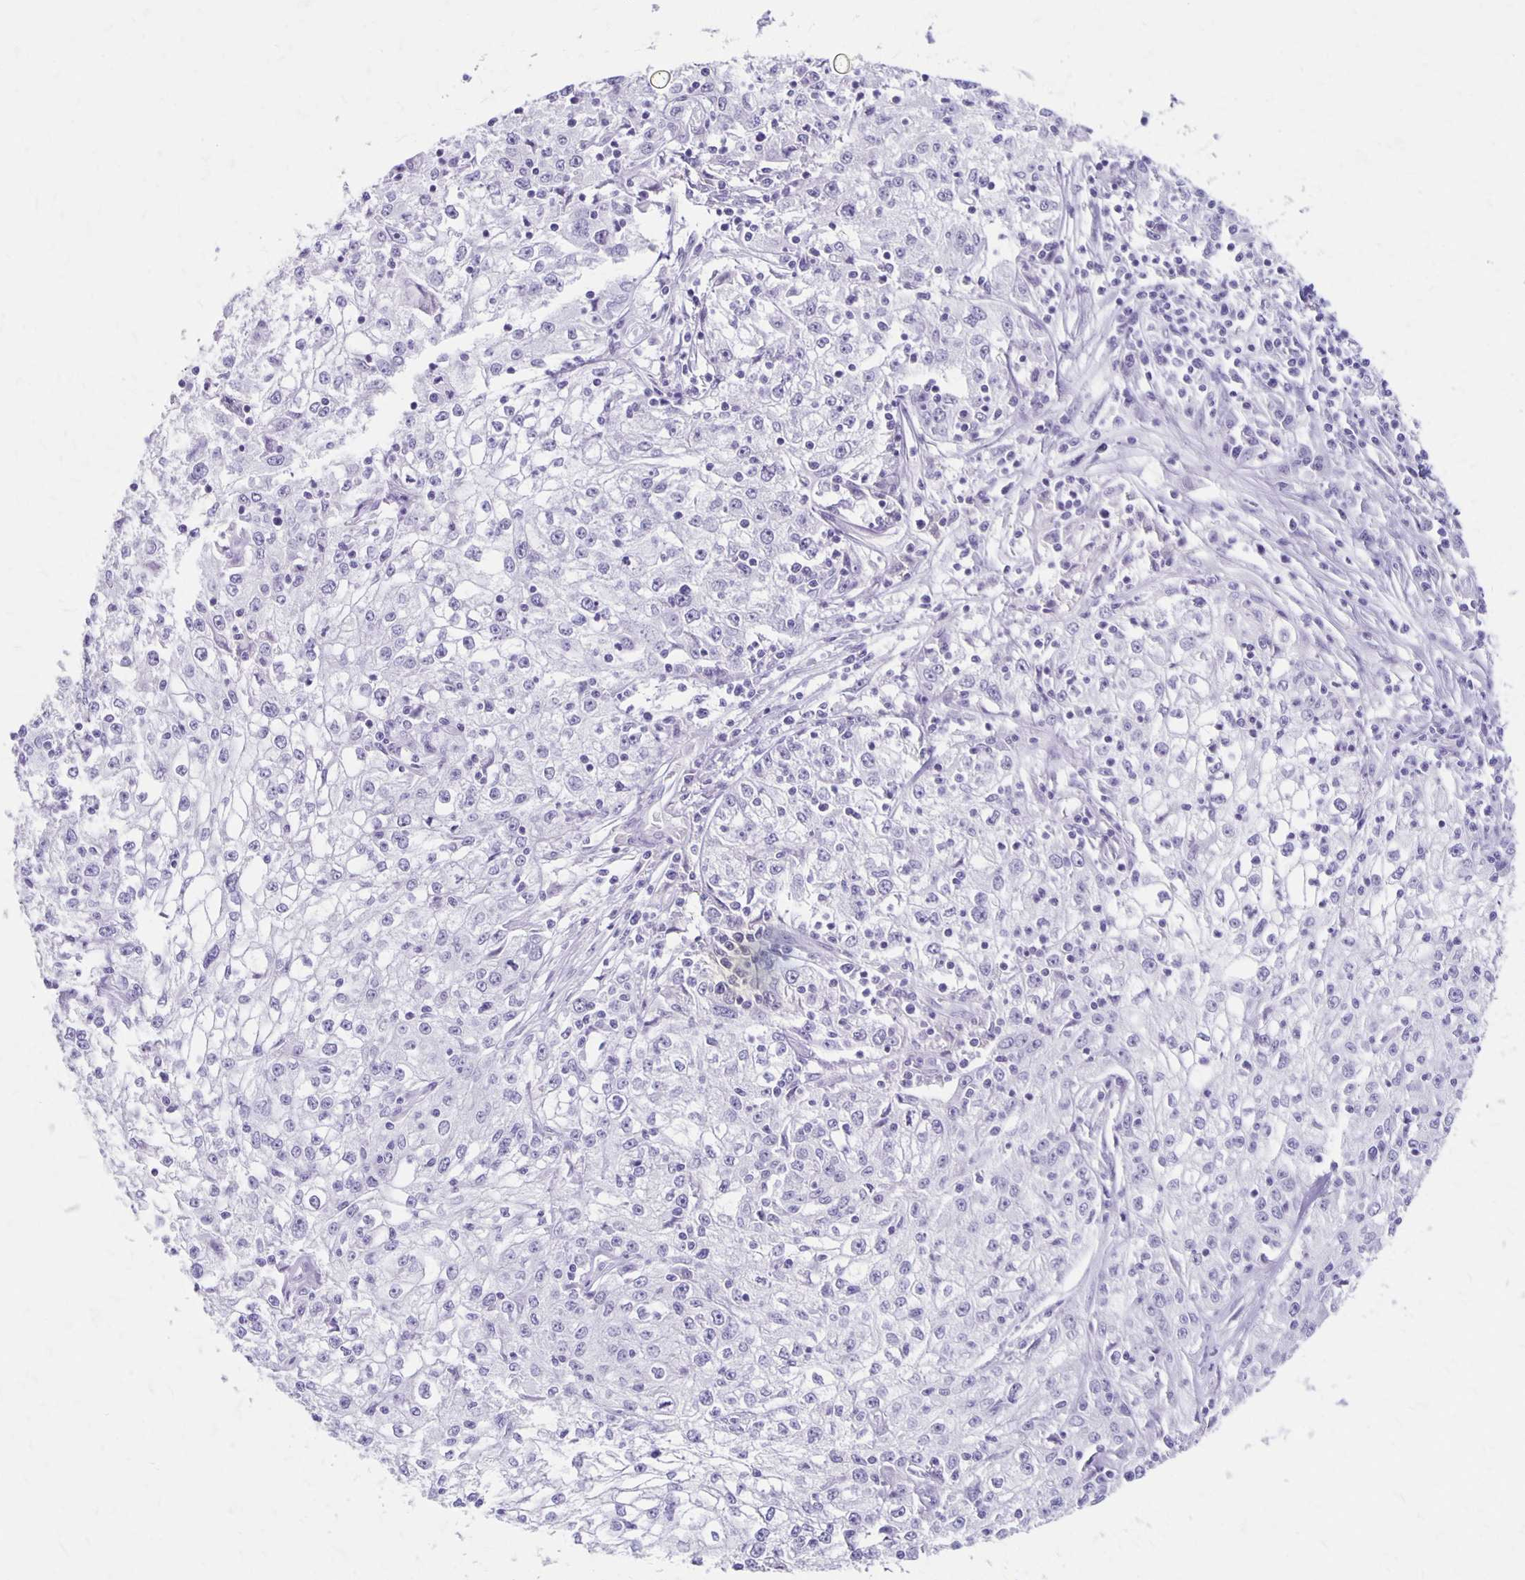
{"staining": {"intensity": "negative", "quantity": "none", "location": "none"}, "tissue": "cervical cancer", "cell_type": "Tumor cells", "image_type": "cancer", "snomed": [{"axis": "morphology", "description": "Squamous cell carcinoma, NOS"}, {"axis": "topography", "description": "Cervix"}], "caption": "An IHC photomicrograph of cervical cancer is shown. There is no staining in tumor cells of cervical cancer. (Immunohistochemistry, brightfield microscopy, high magnification).", "gene": "MAGEC2", "patient": {"sex": "female", "age": 85}}